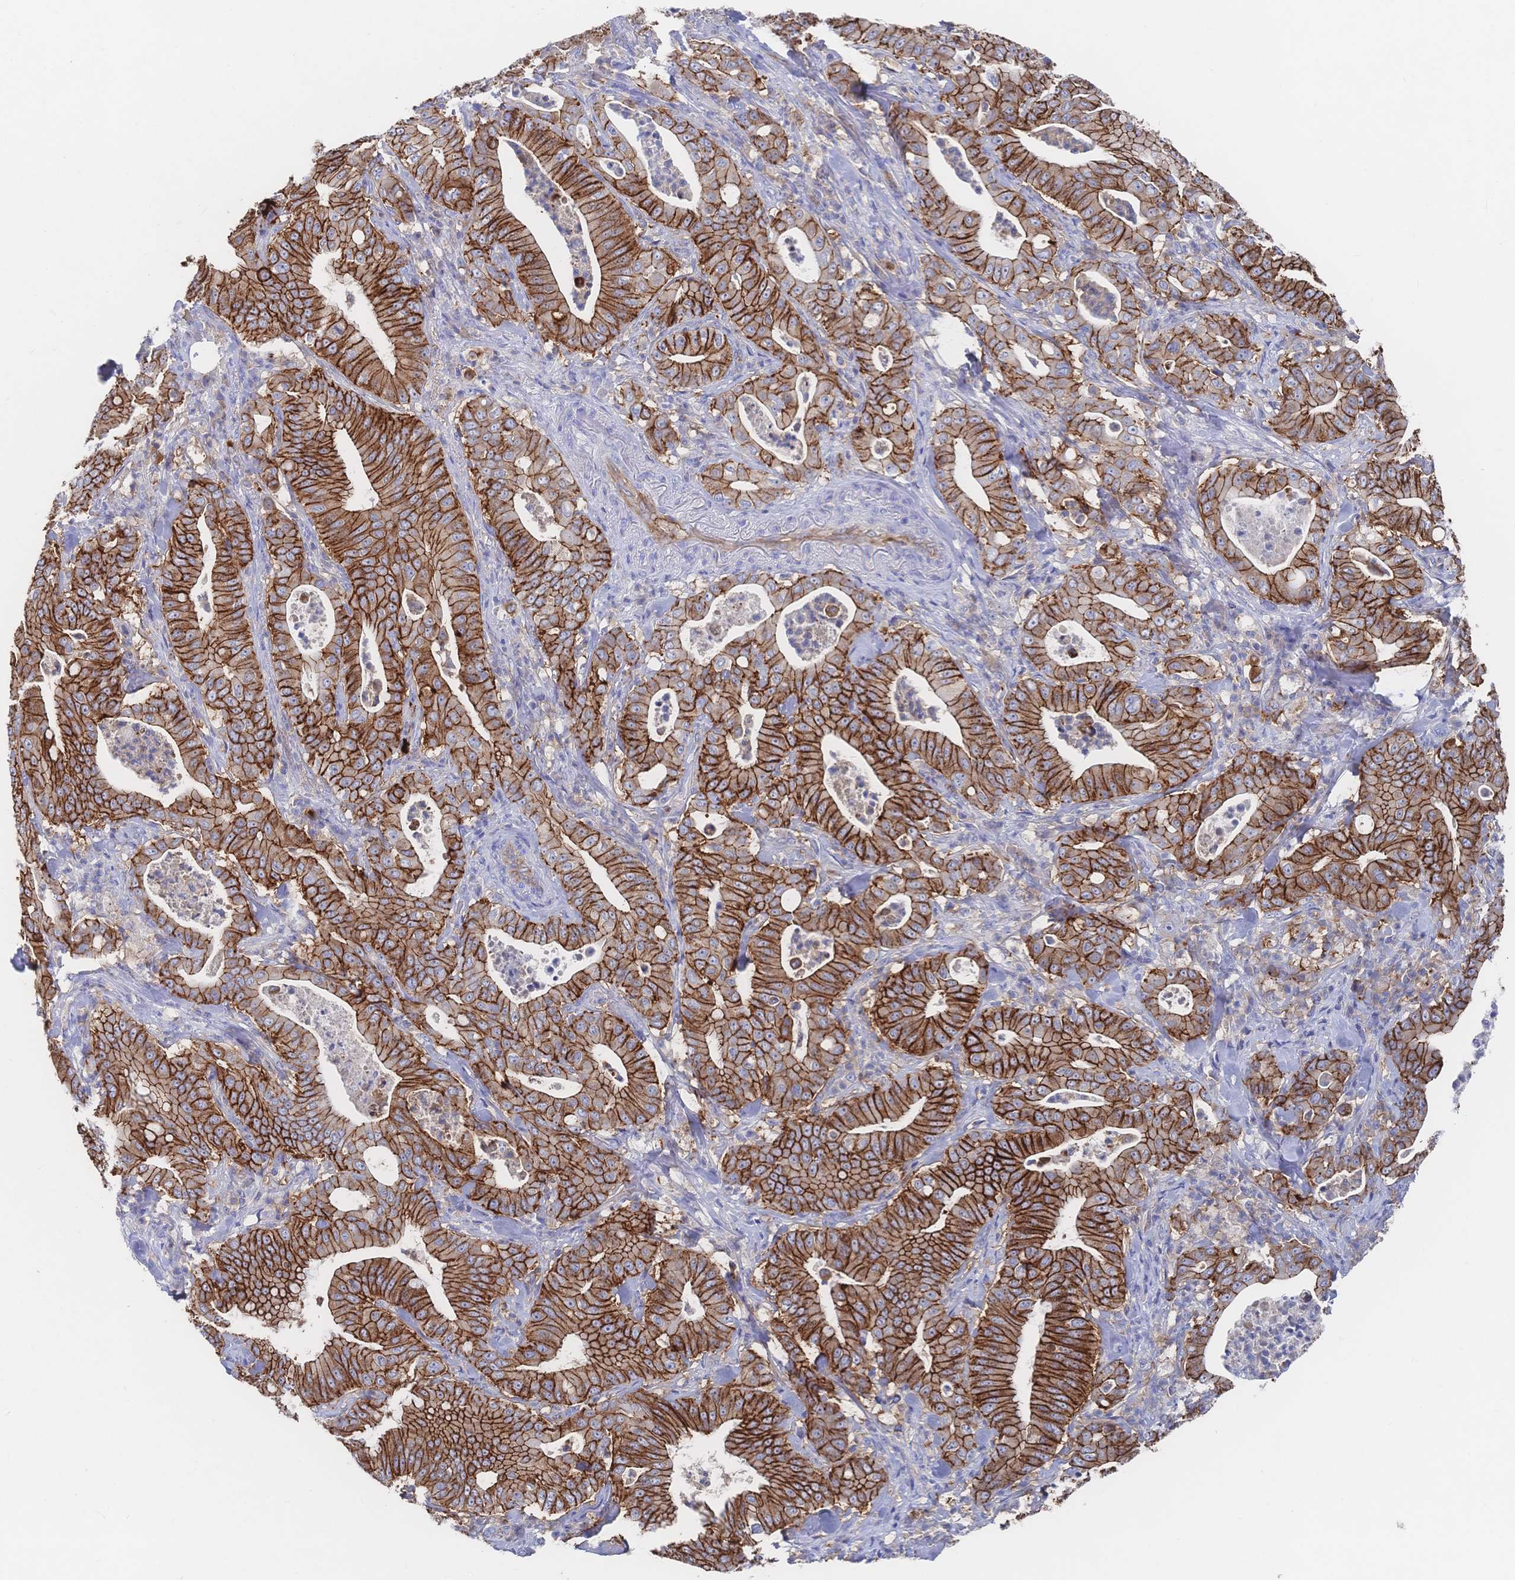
{"staining": {"intensity": "strong", "quantity": ">75%", "location": "cytoplasmic/membranous"}, "tissue": "pancreatic cancer", "cell_type": "Tumor cells", "image_type": "cancer", "snomed": [{"axis": "morphology", "description": "Adenocarcinoma, NOS"}, {"axis": "topography", "description": "Pancreas"}], "caption": "The immunohistochemical stain shows strong cytoplasmic/membranous positivity in tumor cells of pancreatic adenocarcinoma tissue.", "gene": "F11R", "patient": {"sex": "male", "age": 71}}